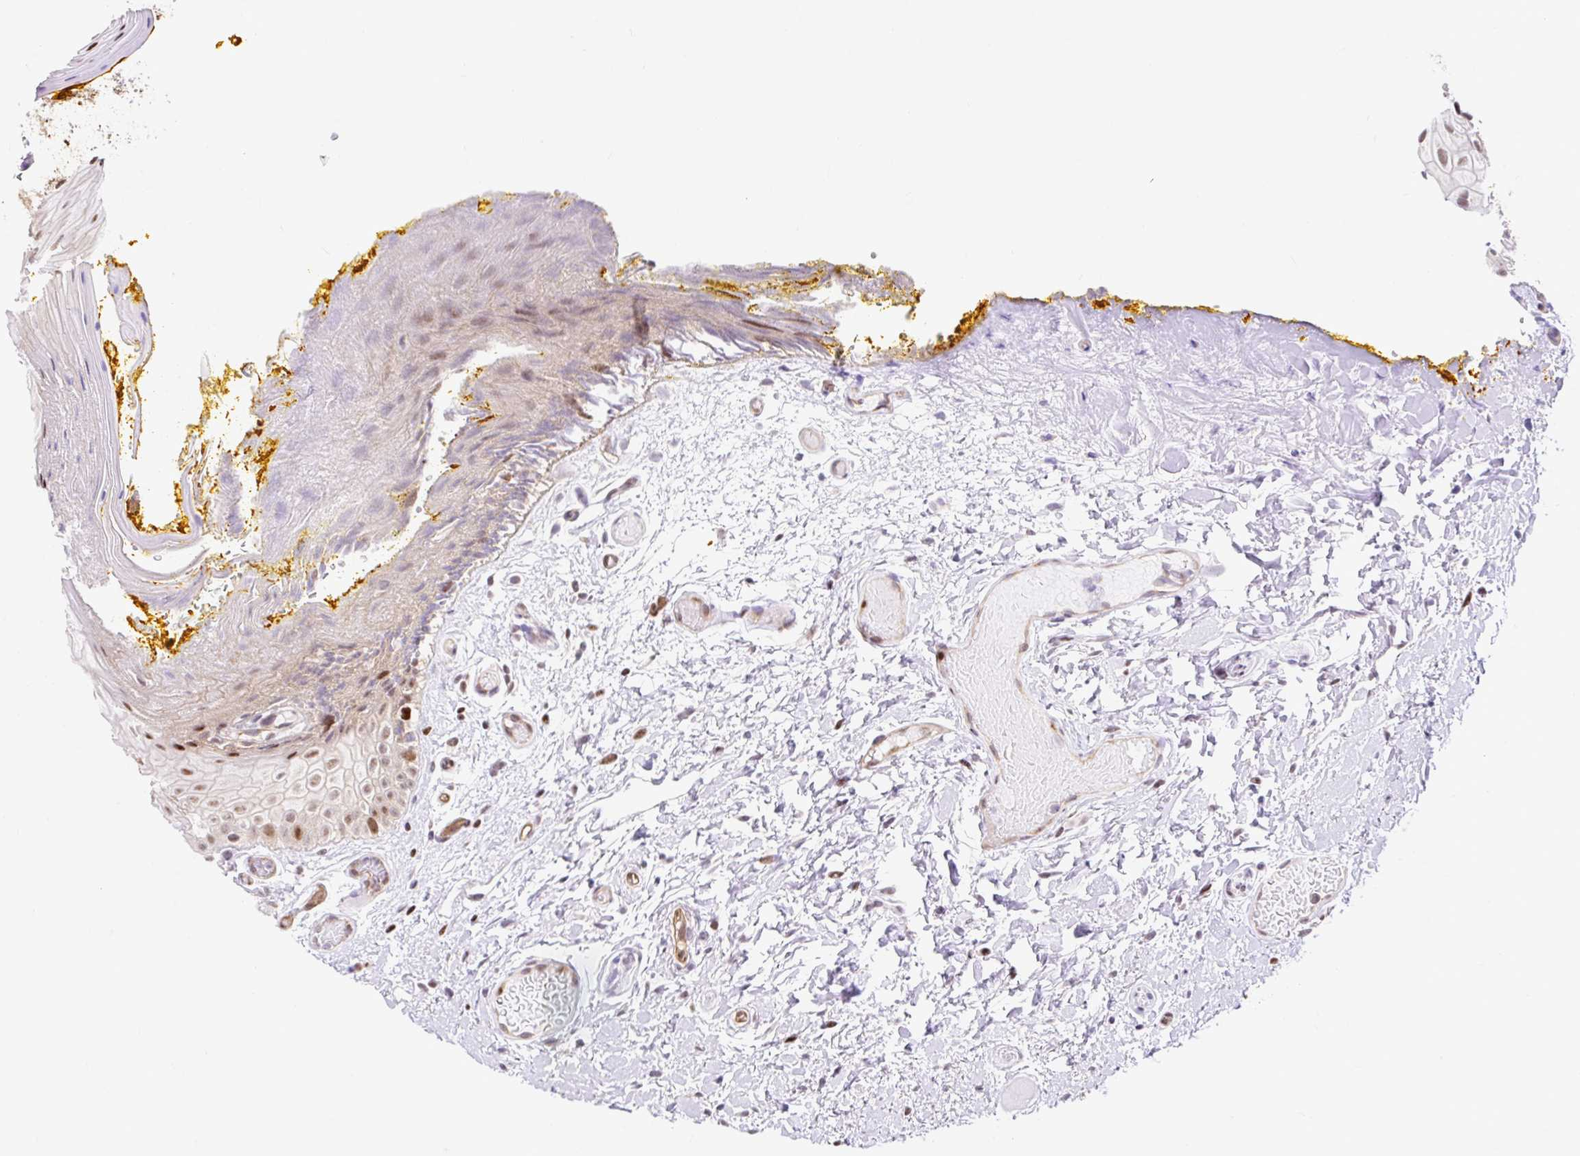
{"staining": {"intensity": "moderate", "quantity": "25%-75%", "location": "nuclear"}, "tissue": "oral mucosa", "cell_type": "Squamous epithelial cells", "image_type": "normal", "snomed": [{"axis": "morphology", "description": "Normal tissue, NOS"}, {"axis": "topography", "description": "Oral tissue"}, {"axis": "topography", "description": "Tounge, NOS"}], "caption": "There is medium levels of moderate nuclear staining in squamous epithelial cells of benign oral mucosa, as demonstrated by immunohistochemical staining (brown color).", "gene": "HIP1R", "patient": {"sex": "female", "age": 60}}